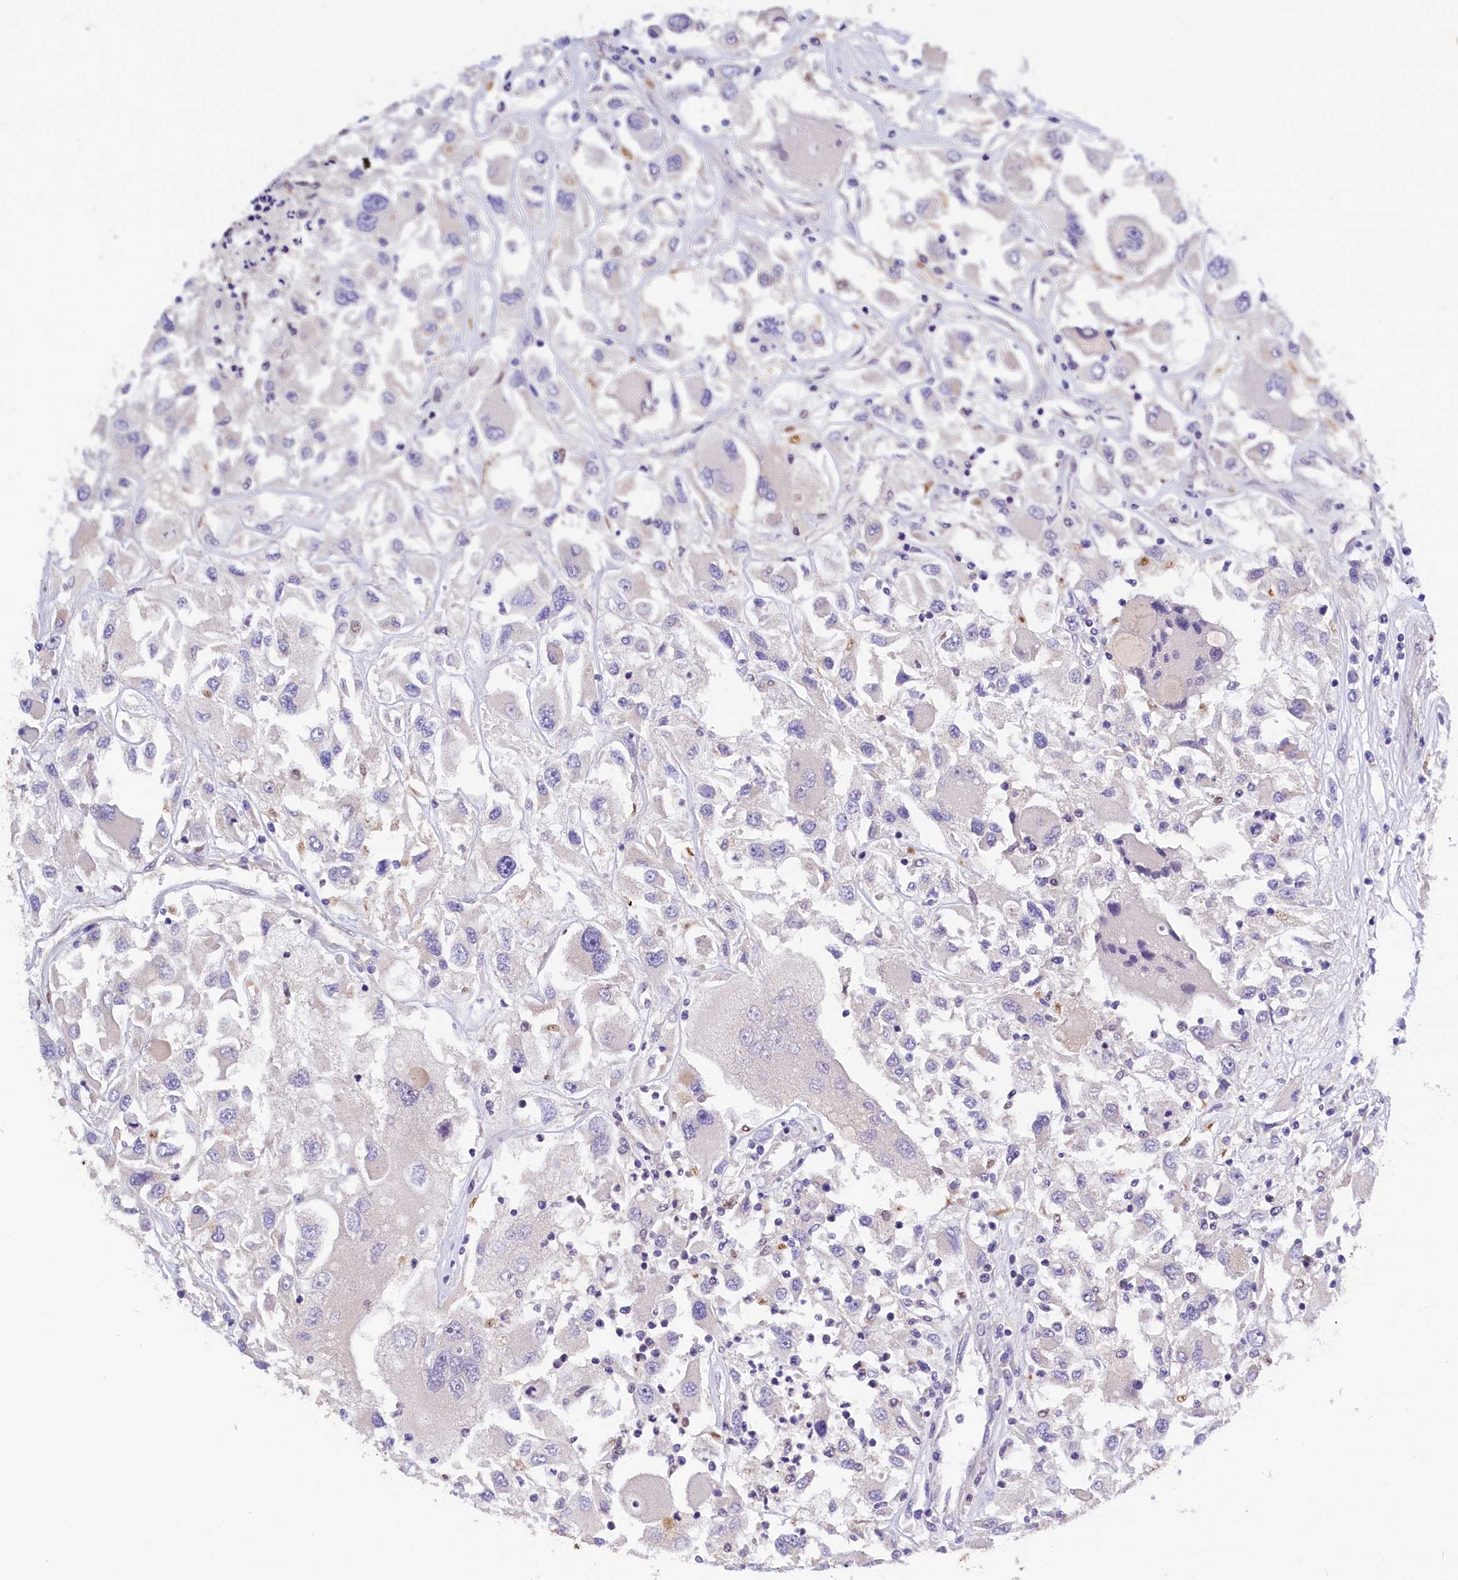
{"staining": {"intensity": "negative", "quantity": "none", "location": "none"}, "tissue": "renal cancer", "cell_type": "Tumor cells", "image_type": "cancer", "snomed": [{"axis": "morphology", "description": "Adenocarcinoma, NOS"}, {"axis": "topography", "description": "Kidney"}], "caption": "Immunohistochemical staining of human renal adenocarcinoma shows no significant staining in tumor cells.", "gene": "BTBD9", "patient": {"sex": "female", "age": 52}}